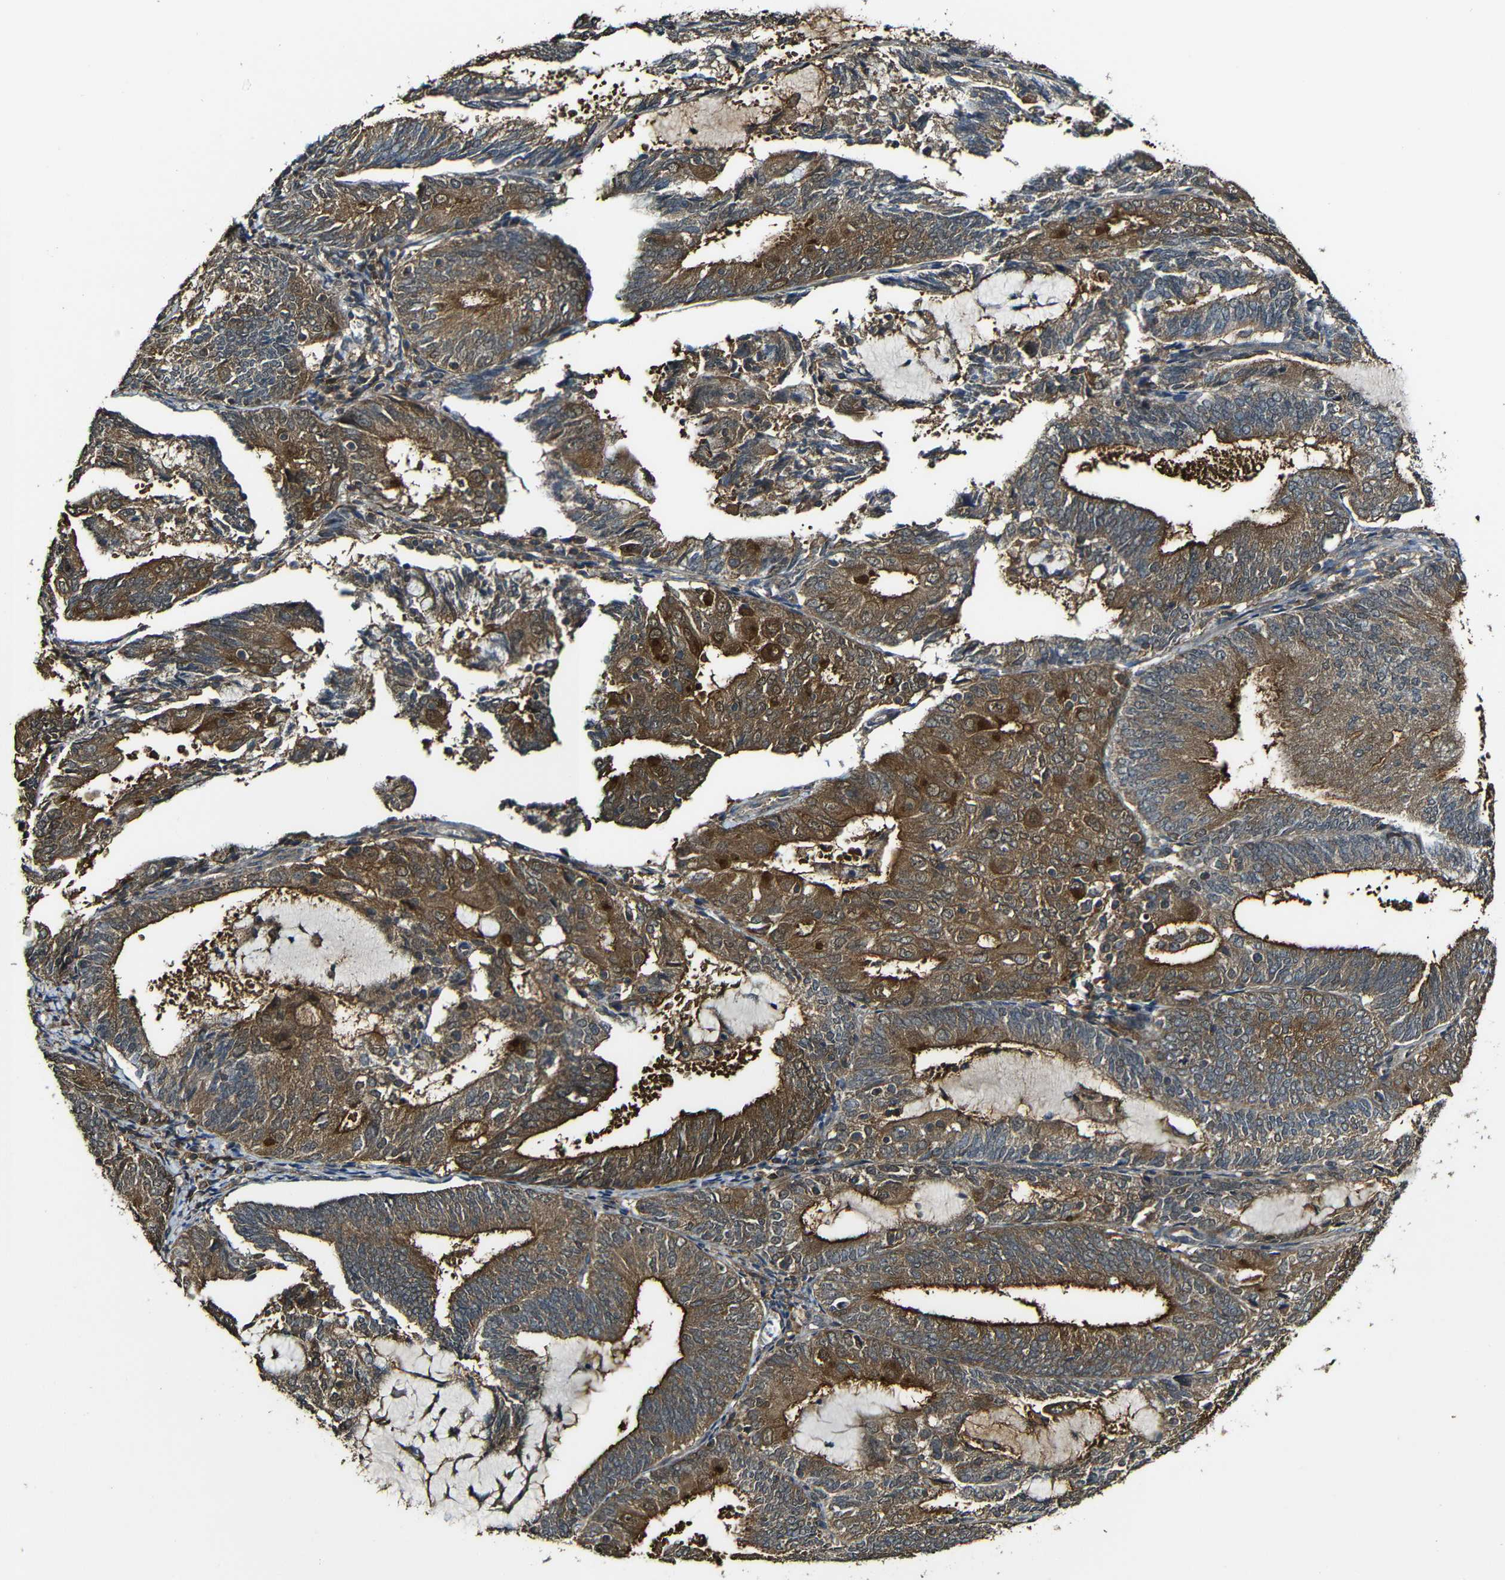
{"staining": {"intensity": "strong", "quantity": ">75%", "location": "cytoplasmic/membranous"}, "tissue": "endometrial cancer", "cell_type": "Tumor cells", "image_type": "cancer", "snomed": [{"axis": "morphology", "description": "Adenocarcinoma, NOS"}, {"axis": "topography", "description": "Endometrium"}], "caption": "Strong cytoplasmic/membranous positivity is present in approximately >75% of tumor cells in endometrial cancer.", "gene": "CASP8", "patient": {"sex": "female", "age": 81}}